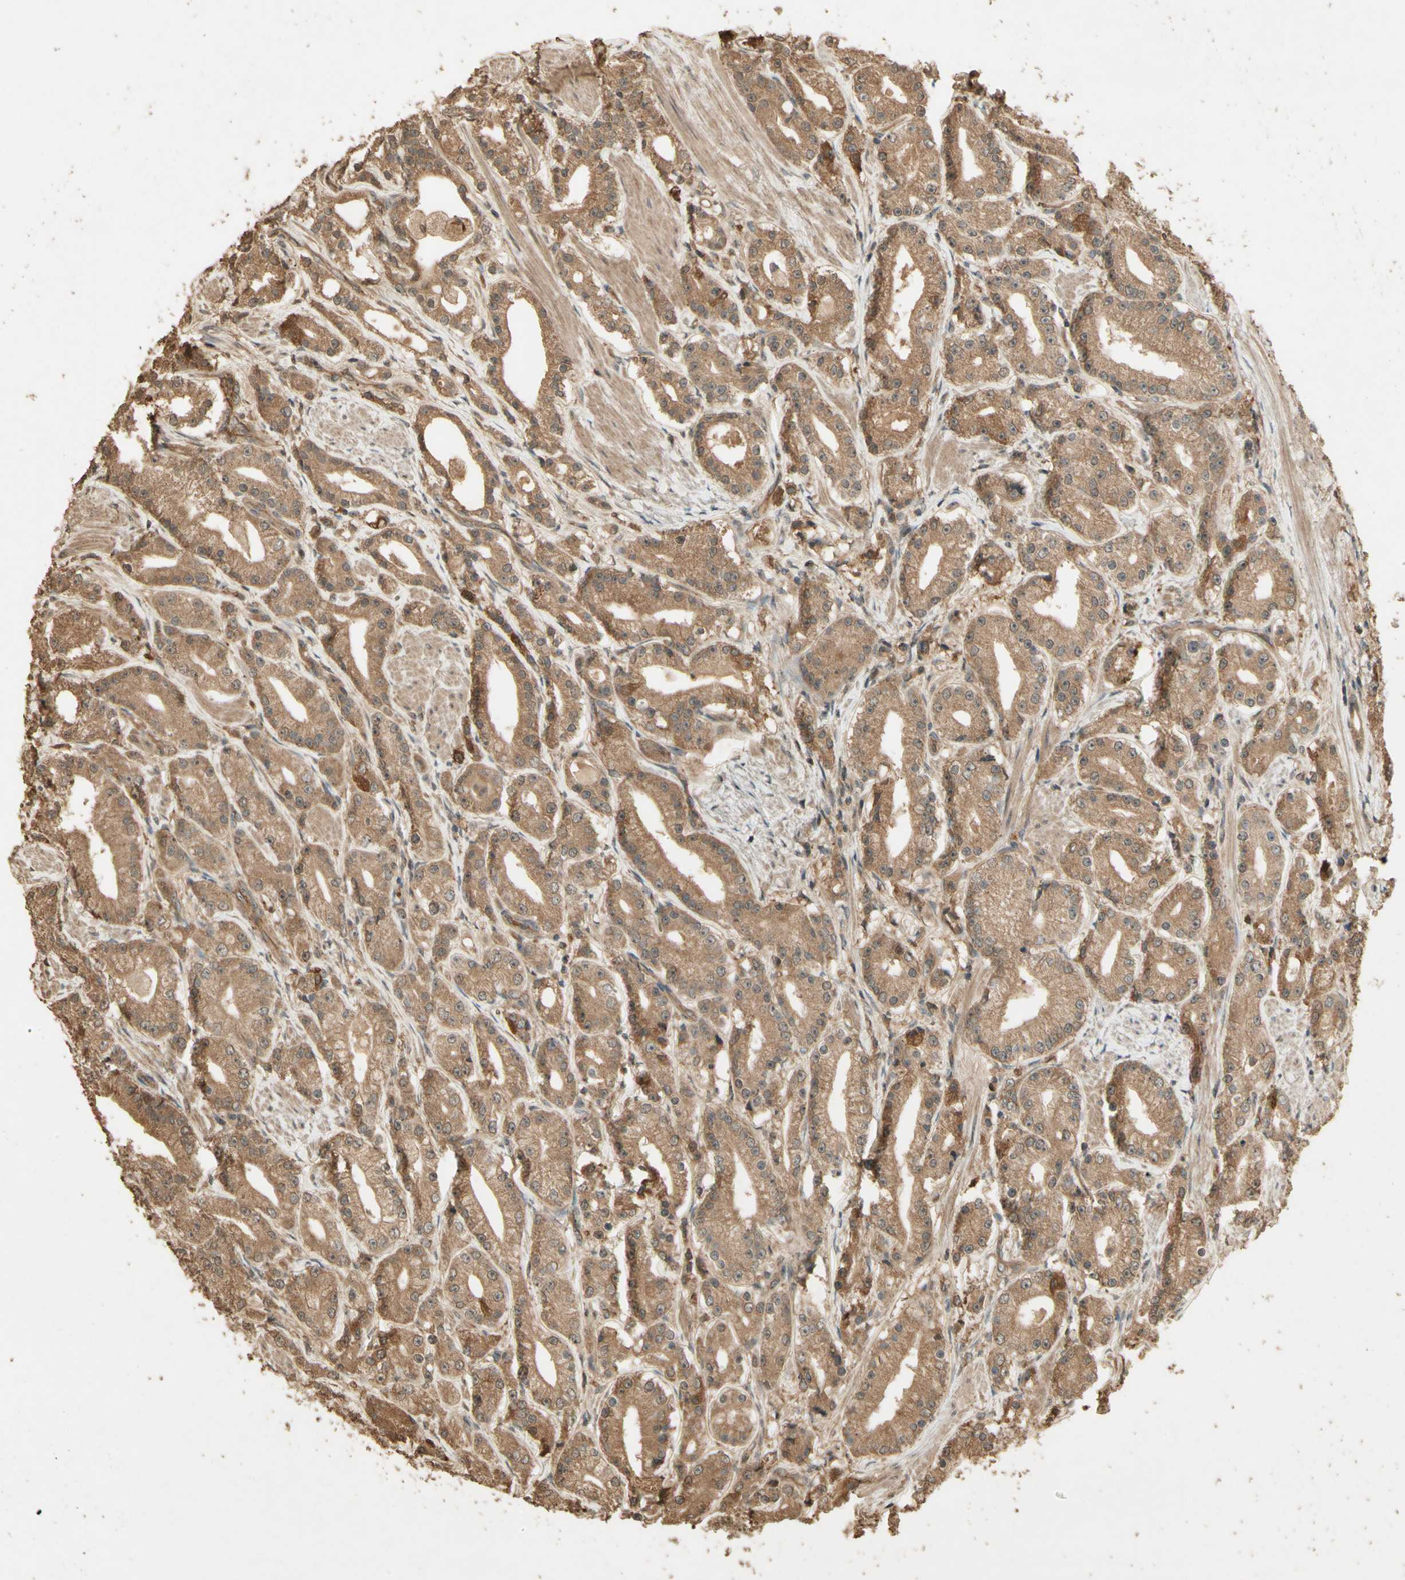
{"staining": {"intensity": "moderate", "quantity": ">75%", "location": "cytoplasmic/membranous"}, "tissue": "prostate cancer", "cell_type": "Tumor cells", "image_type": "cancer", "snomed": [{"axis": "morphology", "description": "Adenocarcinoma, Low grade"}, {"axis": "topography", "description": "Prostate"}], "caption": "Moderate cytoplasmic/membranous protein positivity is present in about >75% of tumor cells in prostate cancer (adenocarcinoma (low-grade)).", "gene": "SMAD9", "patient": {"sex": "male", "age": 63}}